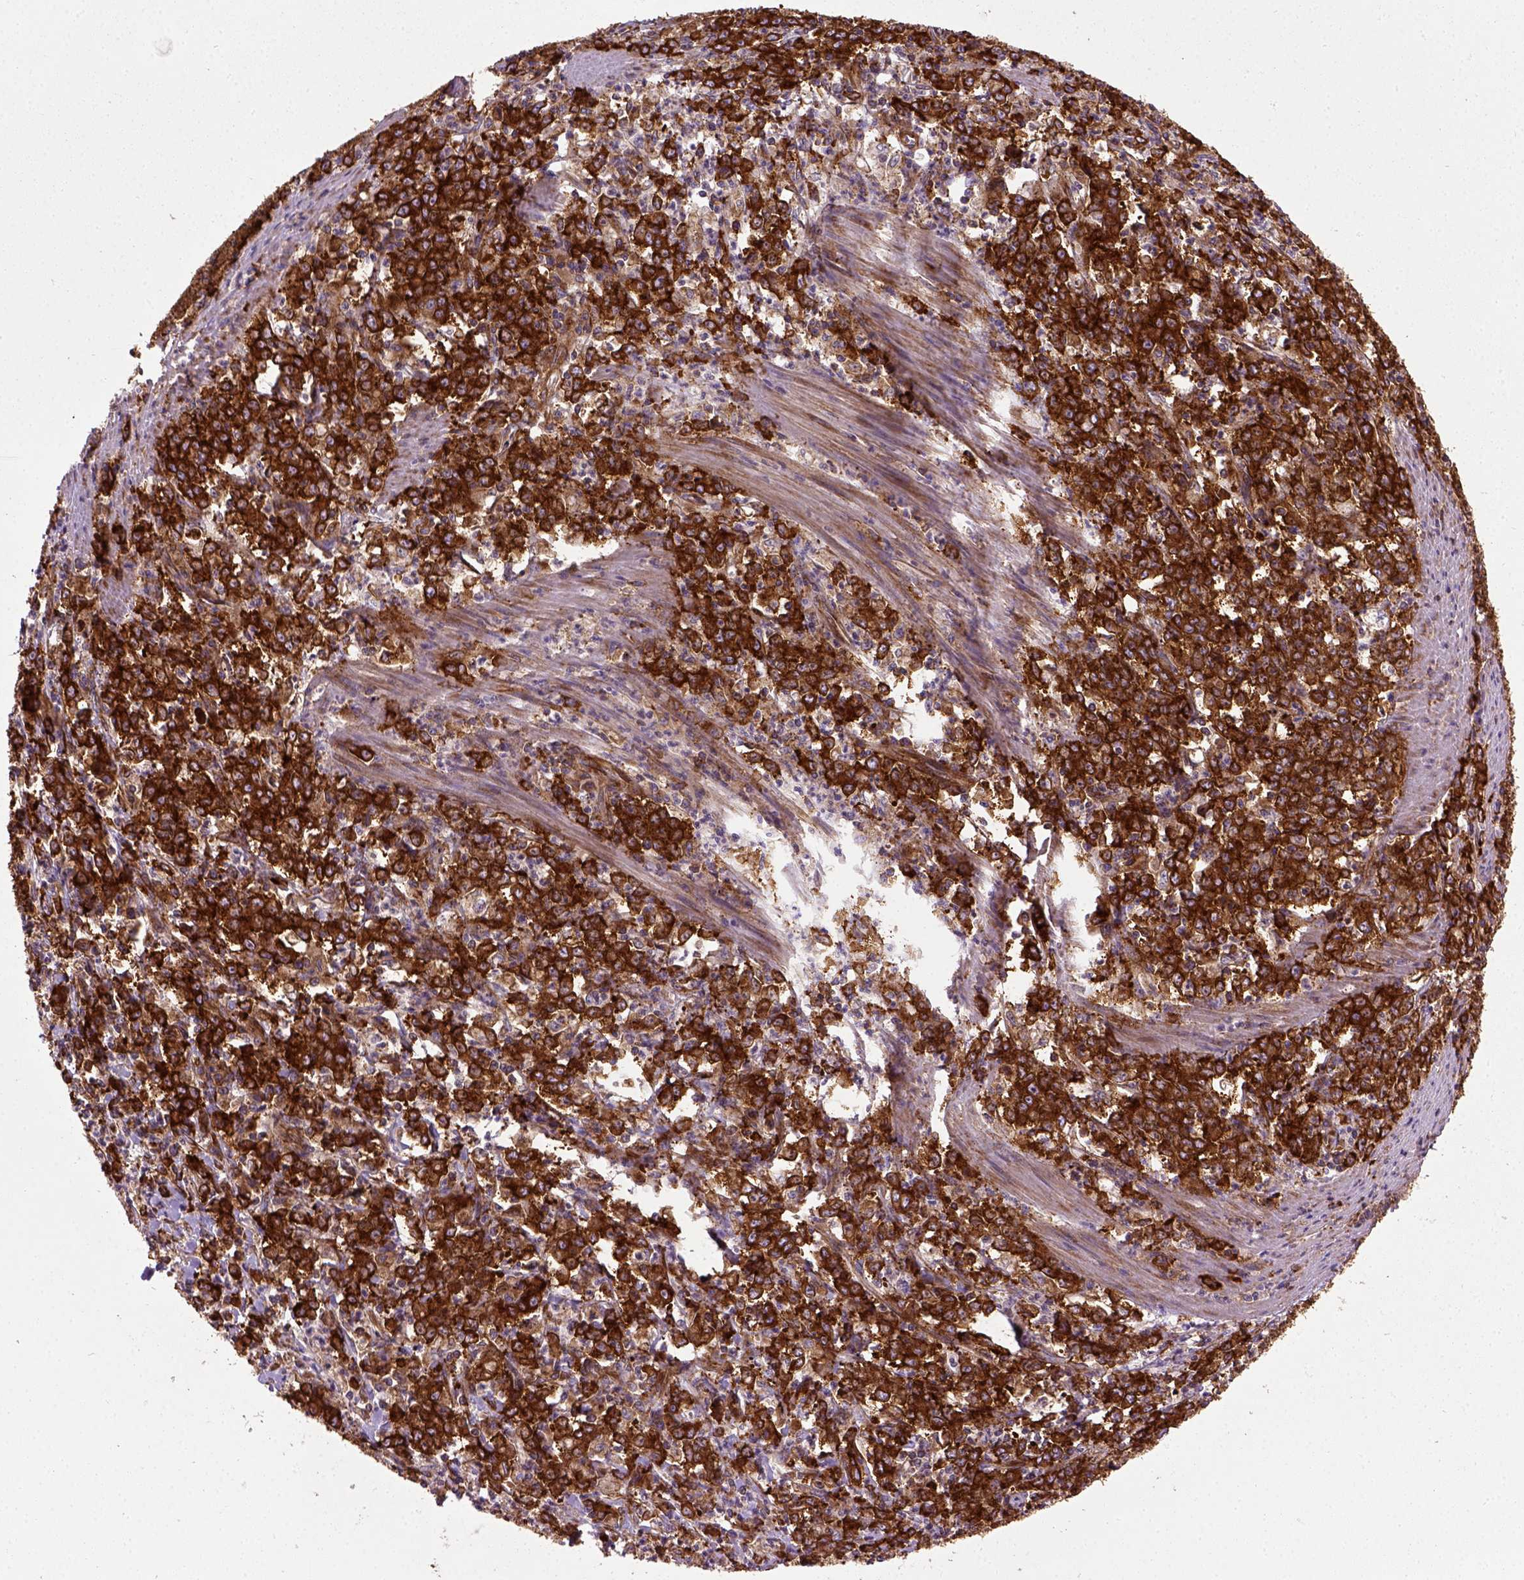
{"staining": {"intensity": "strong", "quantity": ">75%", "location": "cytoplasmic/membranous"}, "tissue": "stomach cancer", "cell_type": "Tumor cells", "image_type": "cancer", "snomed": [{"axis": "morphology", "description": "Adenocarcinoma, NOS"}, {"axis": "topography", "description": "Stomach, lower"}], "caption": "A brown stain labels strong cytoplasmic/membranous staining of a protein in human stomach cancer (adenocarcinoma) tumor cells.", "gene": "CAPRIN1", "patient": {"sex": "female", "age": 71}}